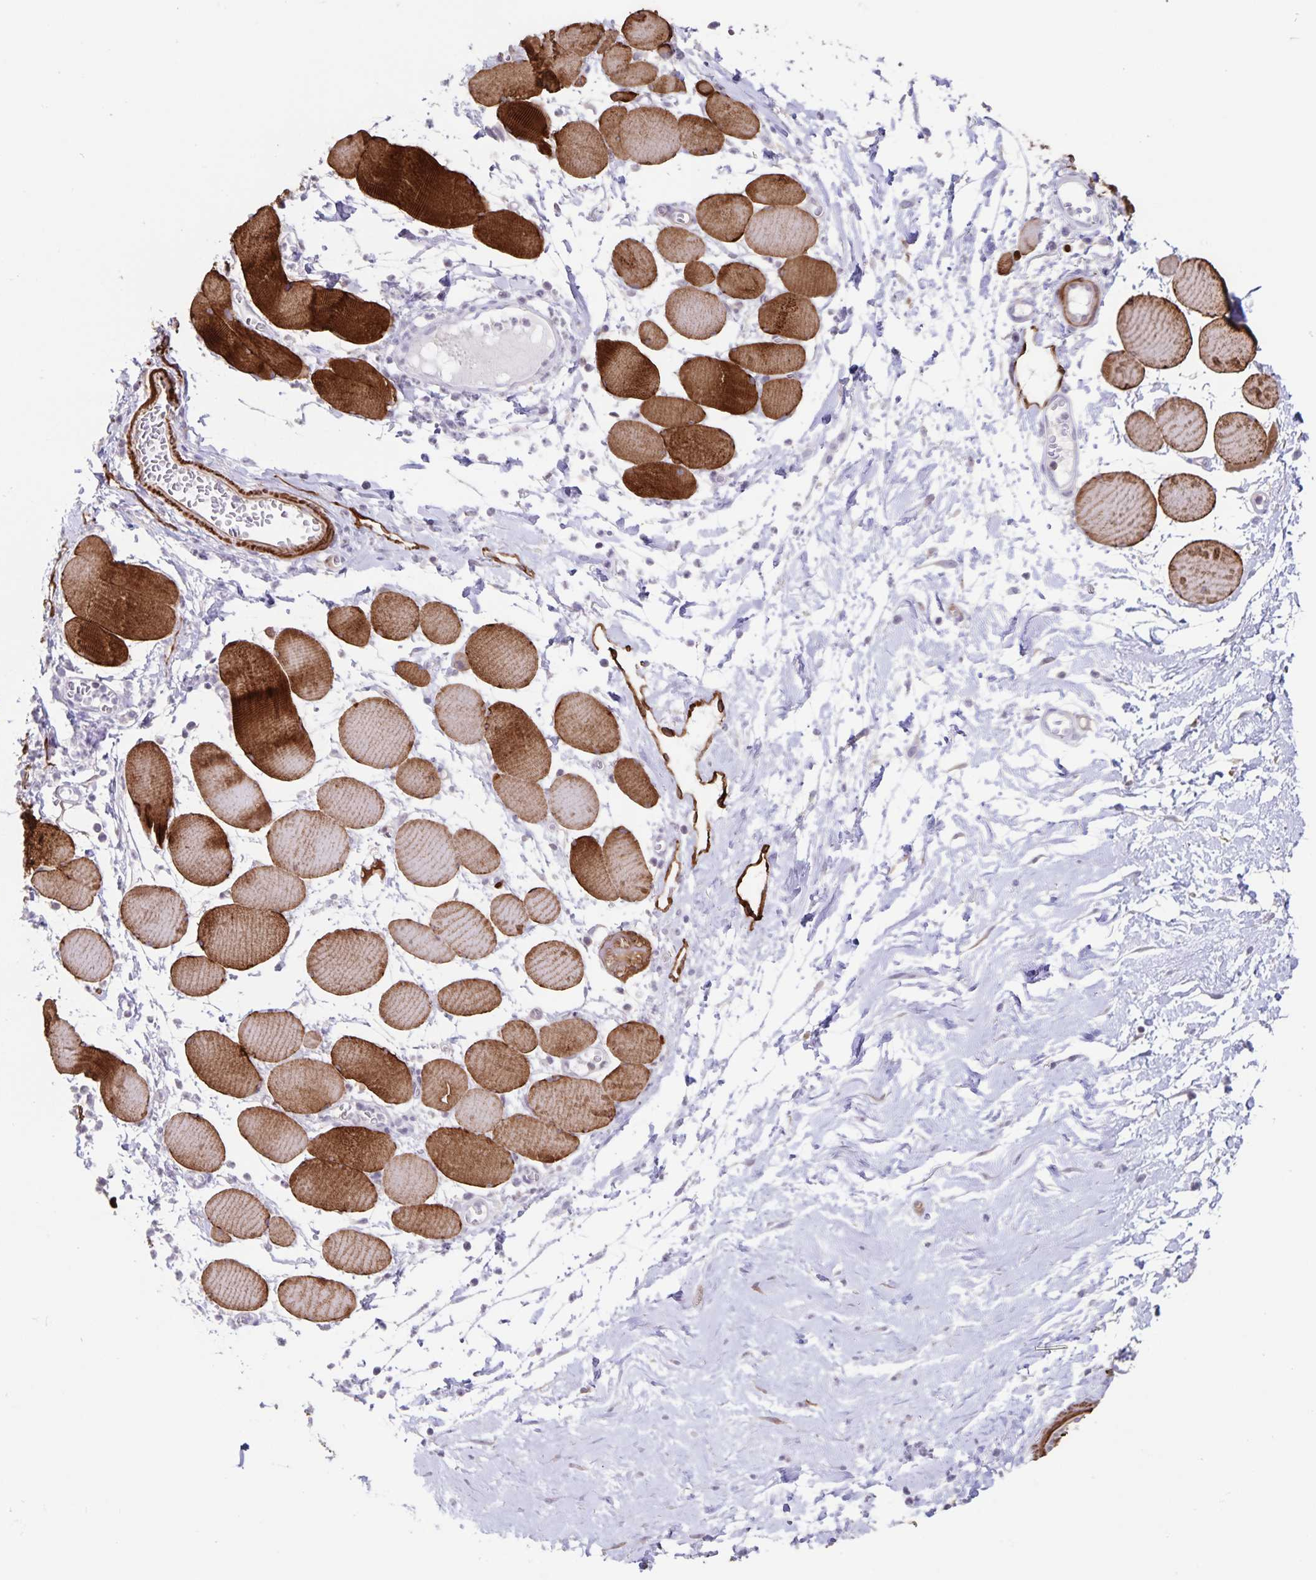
{"staining": {"intensity": "strong", "quantity": "25%-75%", "location": "cytoplasmic/membranous"}, "tissue": "skeletal muscle", "cell_type": "Myocytes", "image_type": "normal", "snomed": [{"axis": "morphology", "description": "Normal tissue, NOS"}, {"axis": "topography", "description": "Skeletal muscle"}], "caption": "Immunohistochemical staining of unremarkable skeletal muscle shows high levels of strong cytoplasmic/membranous expression in approximately 25%-75% of myocytes. (DAB (3,3'-diaminobenzidine) IHC, brown staining for protein, blue staining for nuclei).", "gene": "SYNM", "patient": {"sex": "female", "age": 75}}